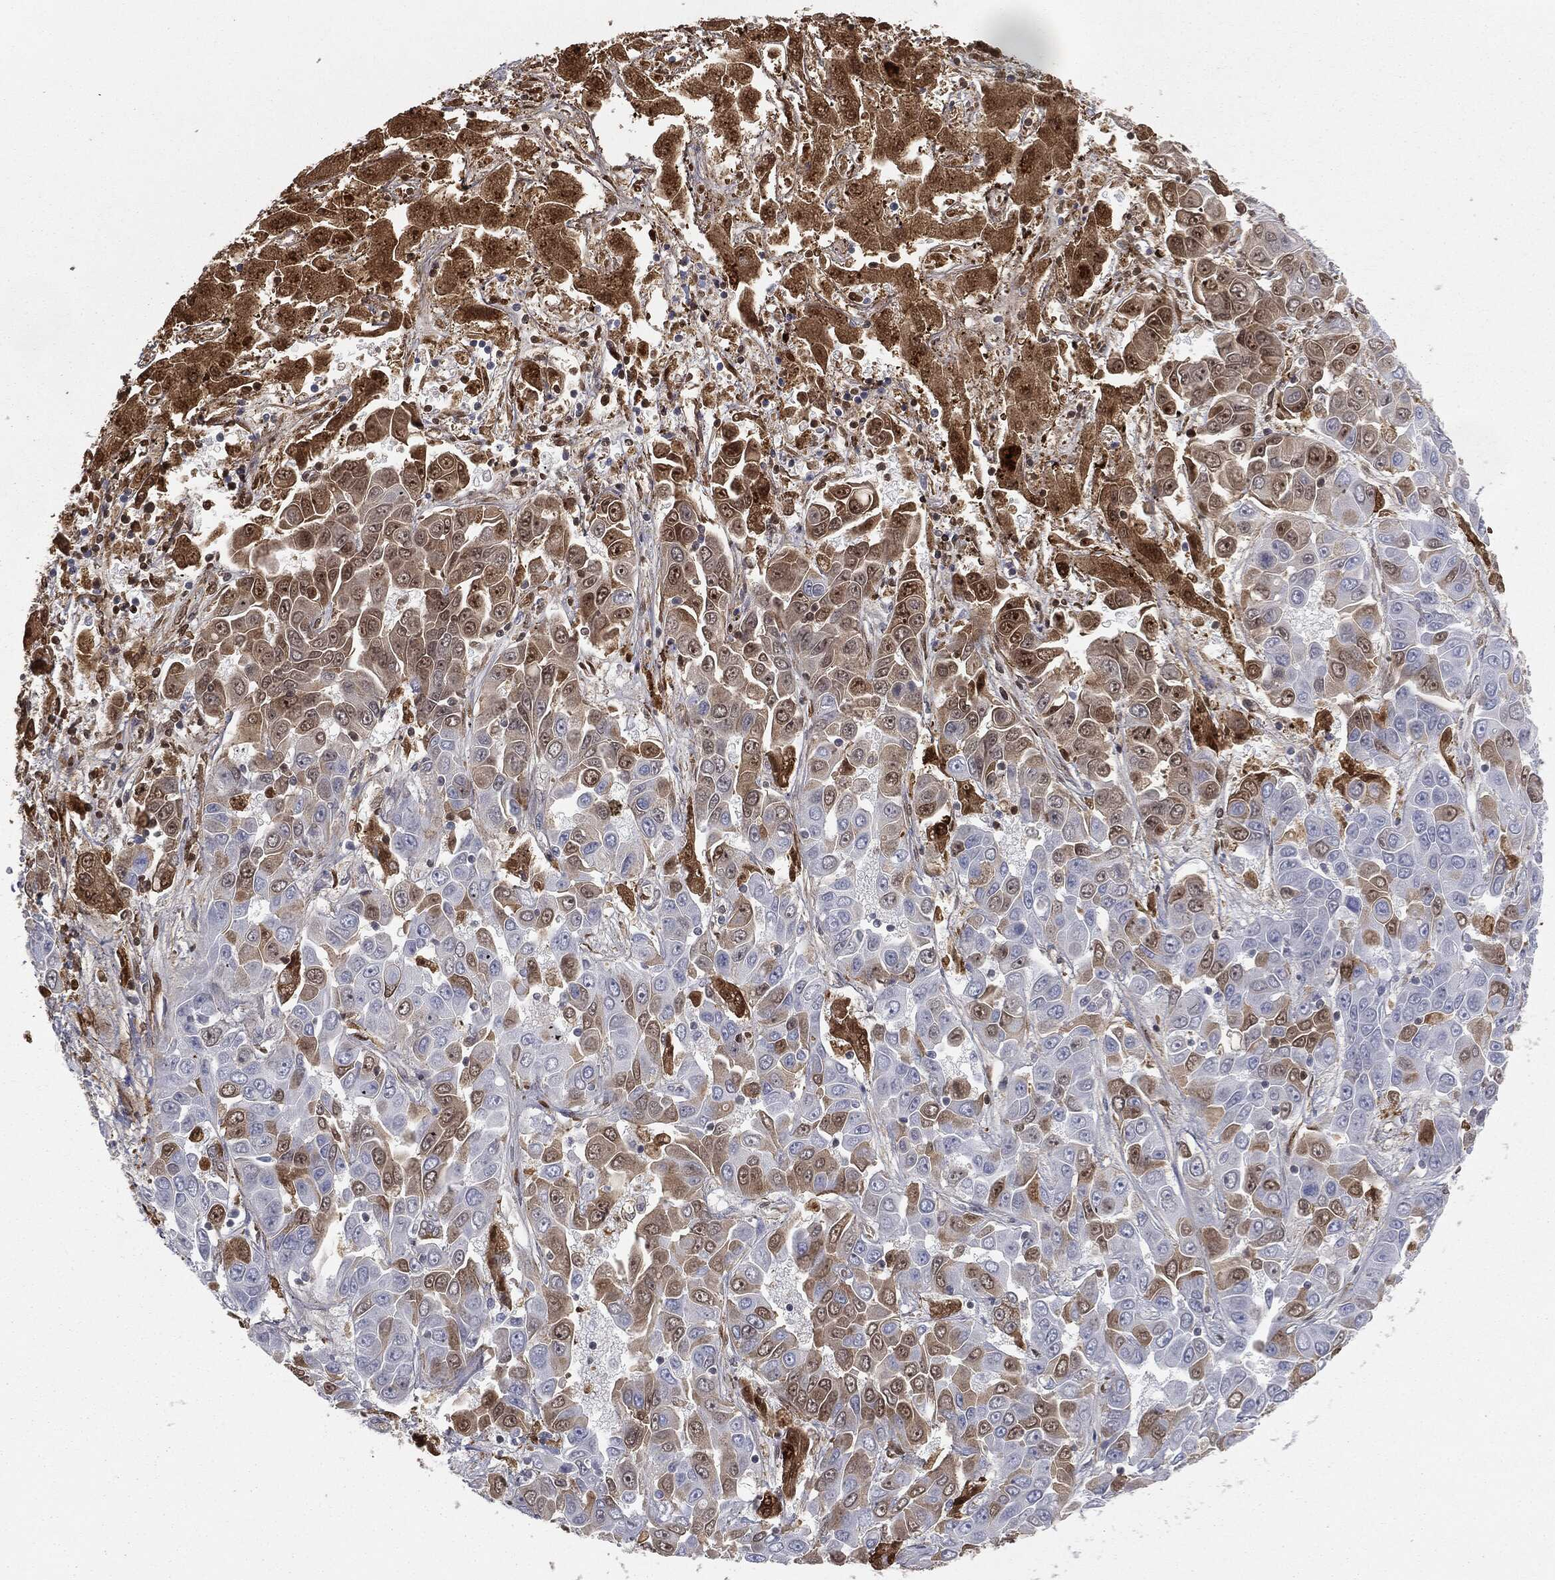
{"staining": {"intensity": "strong", "quantity": "<25%", "location": "cytoplasmic/membranous,nuclear"}, "tissue": "liver cancer", "cell_type": "Tumor cells", "image_type": "cancer", "snomed": [{"axis": "morphology", "description": "Cholangiocarcinoma"}, {"axis": "topography", "description": "Liver"}], "caption": "IHC (DAB) staining of human liver cancer reveals strong cytoplasmic/membranous and nuclear protein expression in about <25% of tumor cells.", "gene": "ALDOB", "patient": {"sex": "female", "age": 52}}